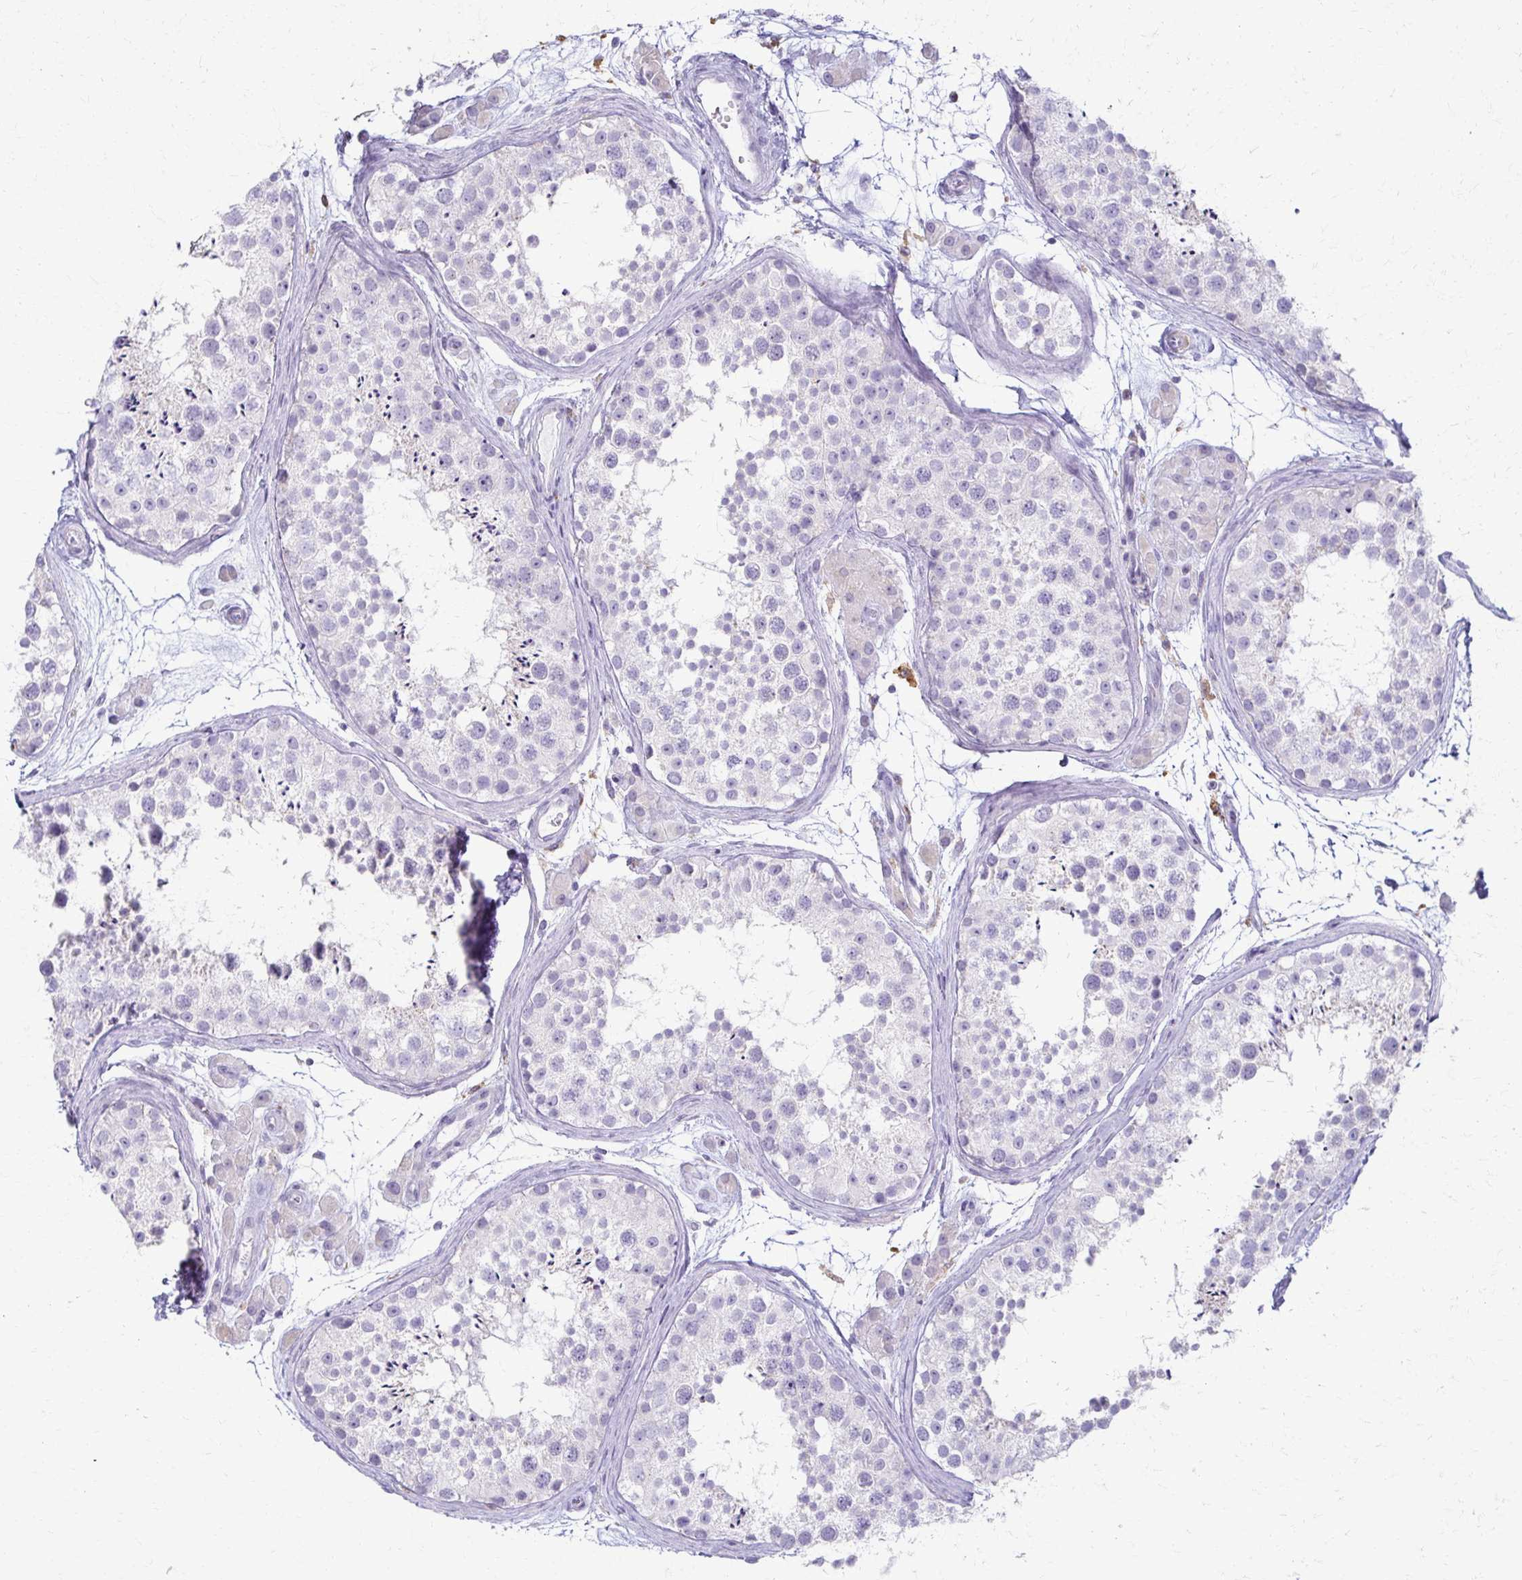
{"staining": {"intensity": "negative", "quantity": "none", "location": "none"}, "tissue": "testis", "cell_type": "Cells in seminiferous ducts", "image_type": "normal", "snomed": [{"axis": "morphology", "description": "Normal tissue, NOS"}, {"axis": "topography", "description": "Testis"}], "caption": "IHC image of normal testis: human testis stained with DAB (3,3'-diaminobenzidine) displays no significant protein positivity in cells in seminiferous ducts.", "gene": "FCGR2A", "patient": {"sex": "male", "age": 41}}